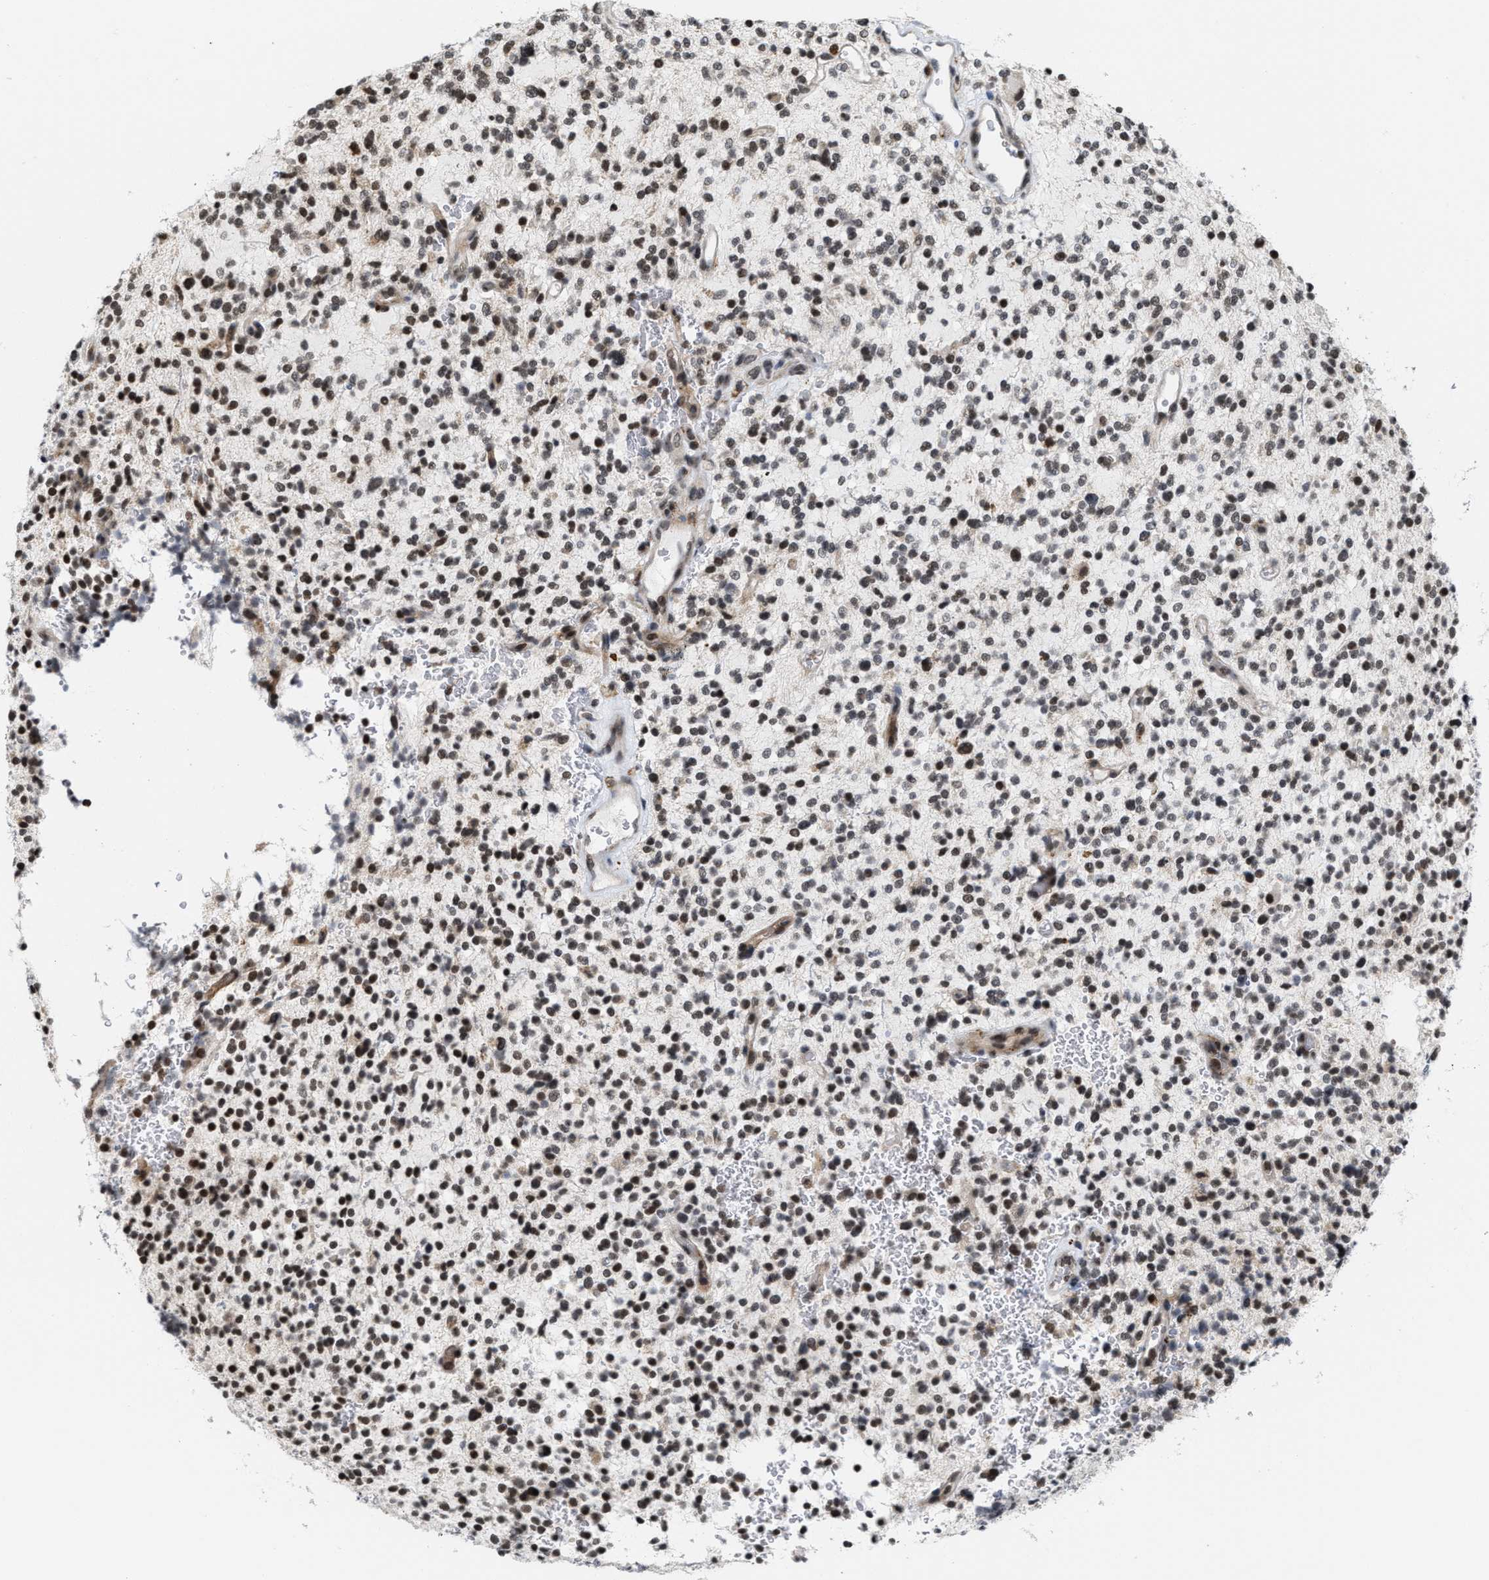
{"staining": {"intensity": "strong", "quantity": ">75%", "location": "nuclear"}, "tissue": "glioma", "cell_type": "Tumor cells", "image_type": "cancer", "snomed": [{"axis": "morphology", "description": "Glioma, malignant, High grade"}, {"axis": "topography", "description": "Brain"}], "caption": "This photomicrograph exhibits malignant glioma (high-grade) stained with immunohistochemistry to label a protein in brown. The nuclear of tumor cells show strong positivity for the protein. Nuclei are counter-stained blue.", "gene": "ANKRD6", "patient": {"sex": "male", "age": 48}}